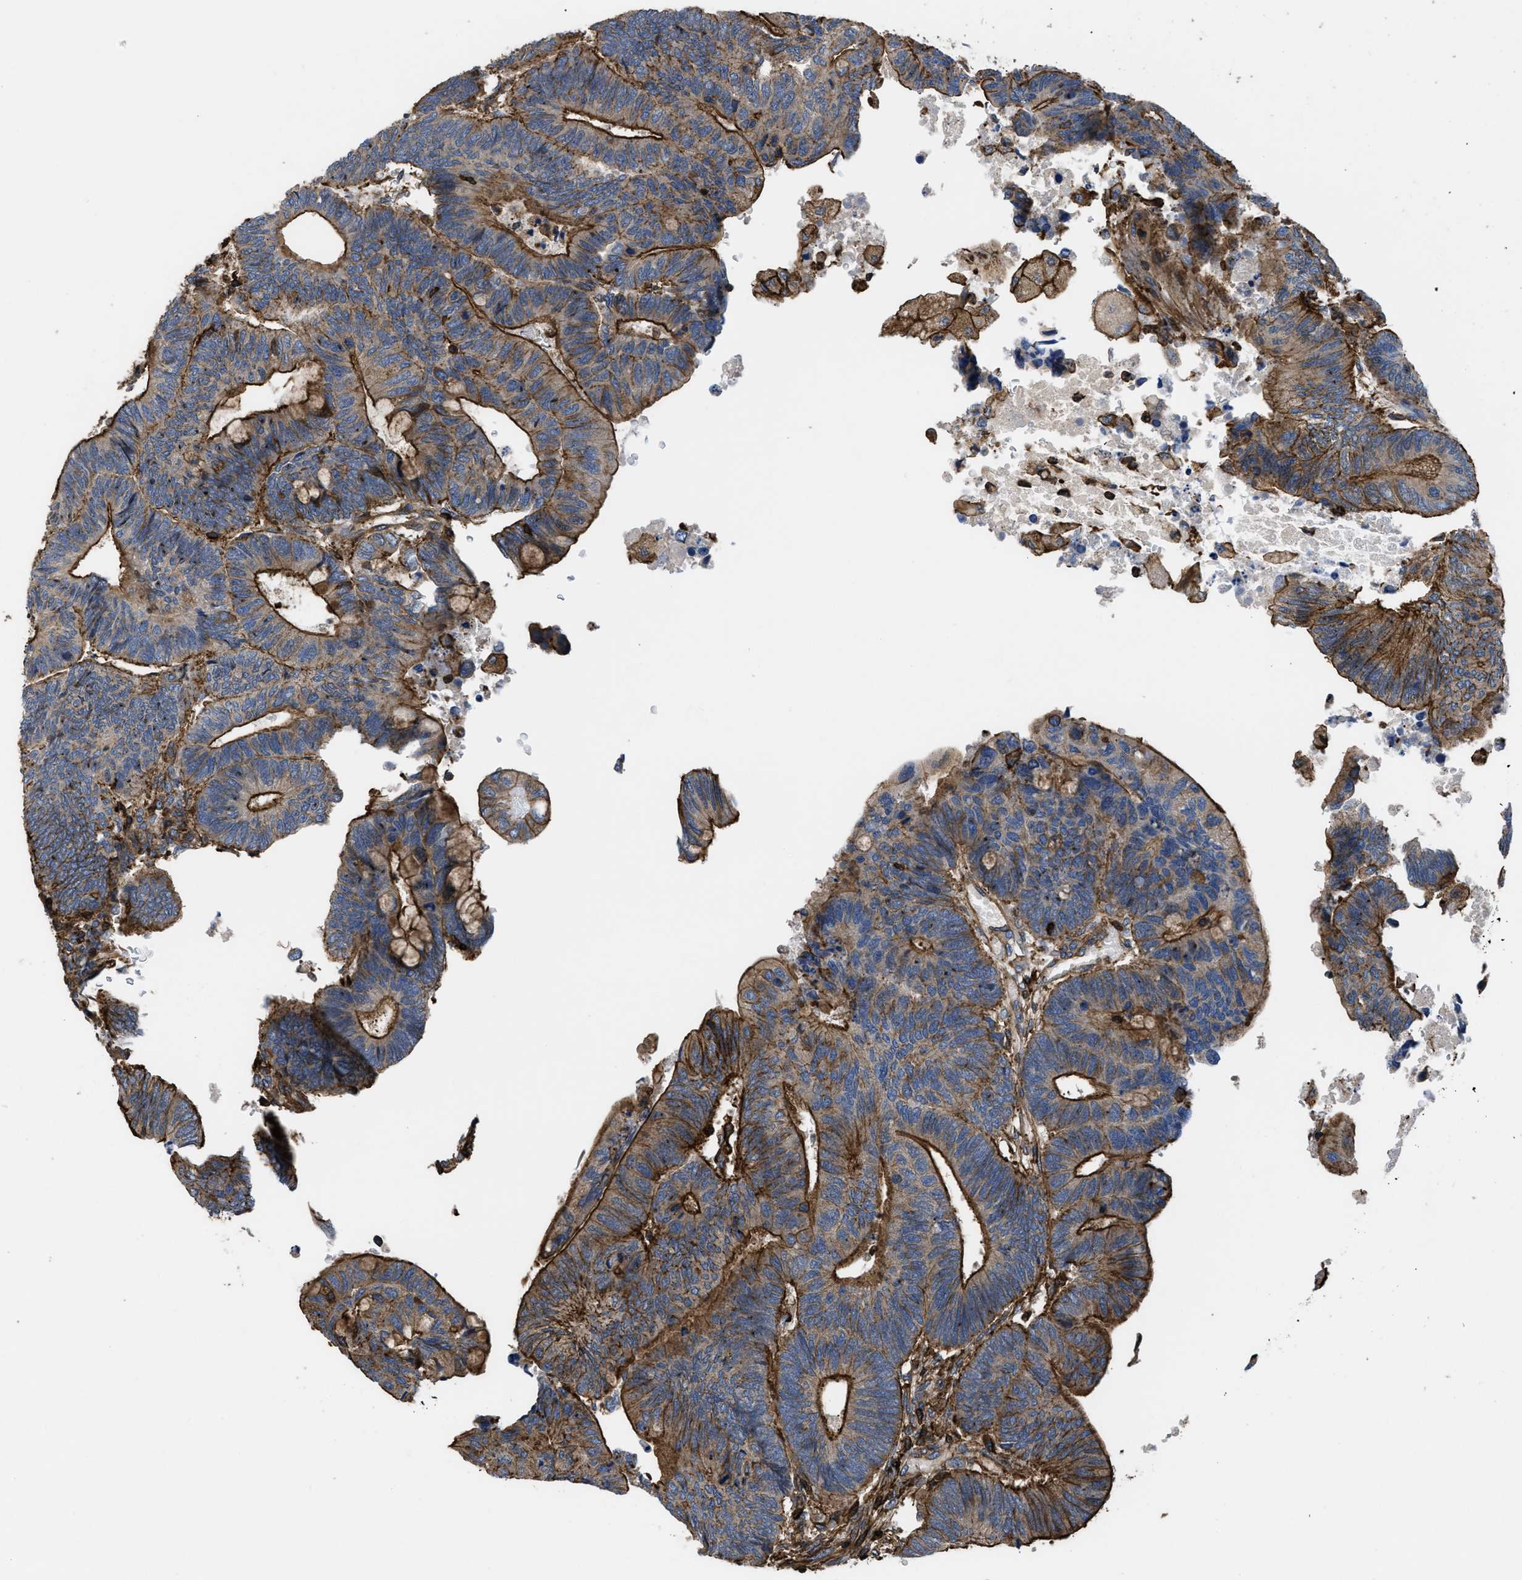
{"staining": {"intensity": "strong", "quantity": ">75%", "location": "cytoplasmic/membranous"}, "tissue": "colorectal cancer", "cell_type": "Tumor cells", "image_type": "cancer", "snomed": [{"axis": "morphology", "description": "Normal tissue, NOS"}, {"axis": "morphology", "description": "Adenocarcinoma, NOS"}, {"axis": "topography", "description": "Rectum"}, {"axis": "topography", "description": "Peripheral nerve tissue"}], "caption": "This image reveals IHC staining of adenocarcinoma (colorectal), with high strong cytoplasmic/membranous positivity in about >75% of tumor cells.", "gene": "SCUBE2", "patient": {"sex": "male", "age": 92}}